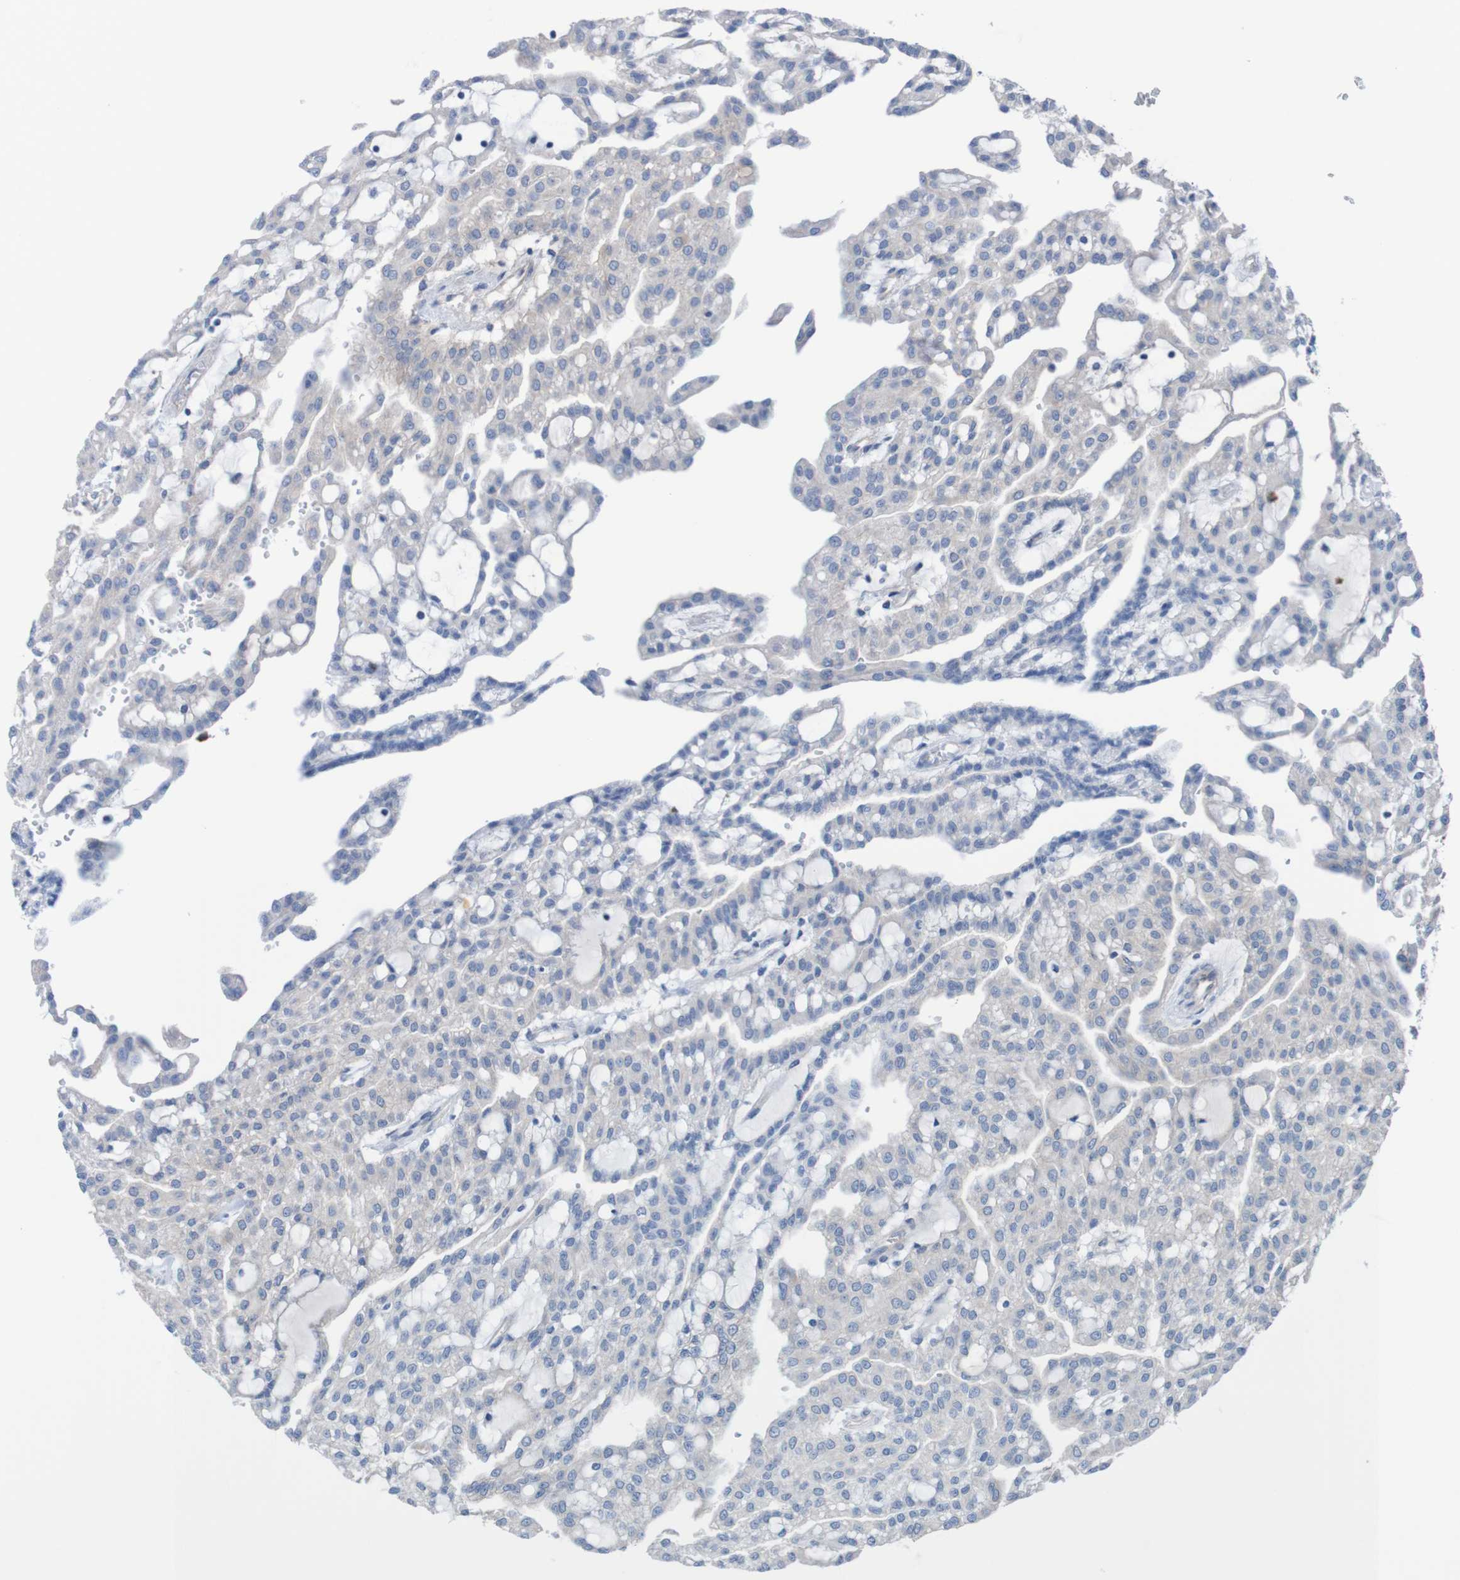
{"staining": {"intensity": "negative", "quantity": "none", "location": "none"}, "tissue": "renal cancer", "cell_type": "Tumor cells", "image_type": "cancer", "snomed": [{"axis": "morphology", "description": "Adenocarcinoma, NOS"}, {"axis": "topography", "description": "Kidney"}], "caption": "An image of human renal adenocarcinoma is negative for staining in tumor cells.", "gene": "RIGI", "patient": {"sex": "male", "age": 63}}